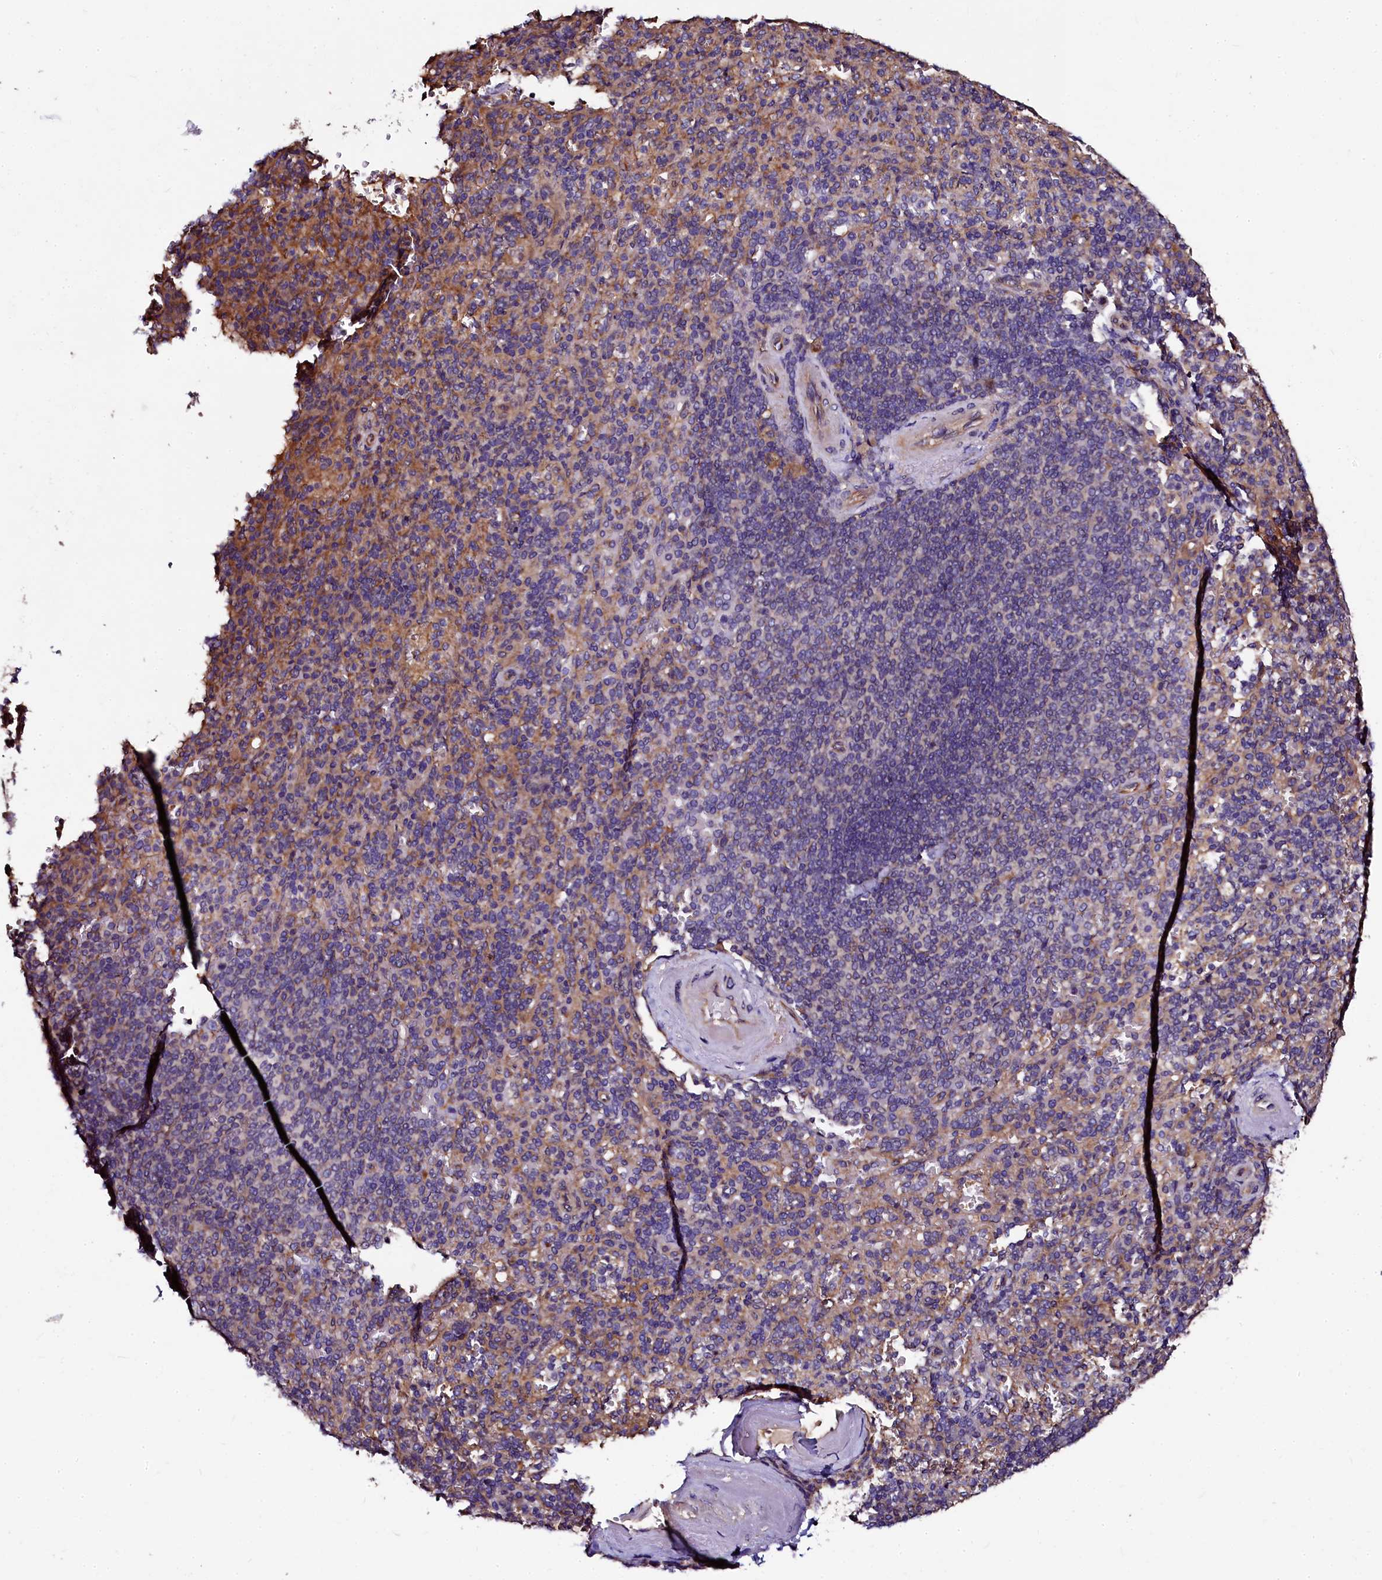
{"staining": {"intensity": "moderate", "quantity": "<25%", "location": "cytoplasmic/membranous"}, "tissue": "spleen", "cell_type": "Cells in red pulp", "image_type": "normal", "snomed": [{"axis": "morphology", "description": "Normal tissue, NOS"}, {"axis": "topography", "description": "Spleen"}], "caption": "Protein analysis of benign spleen shows moderate cytoplasmic/membranous staining in about <25% of cells in red pulp.", "gene": "APPL2", "patient": {"sex": "male", "age": 82}}